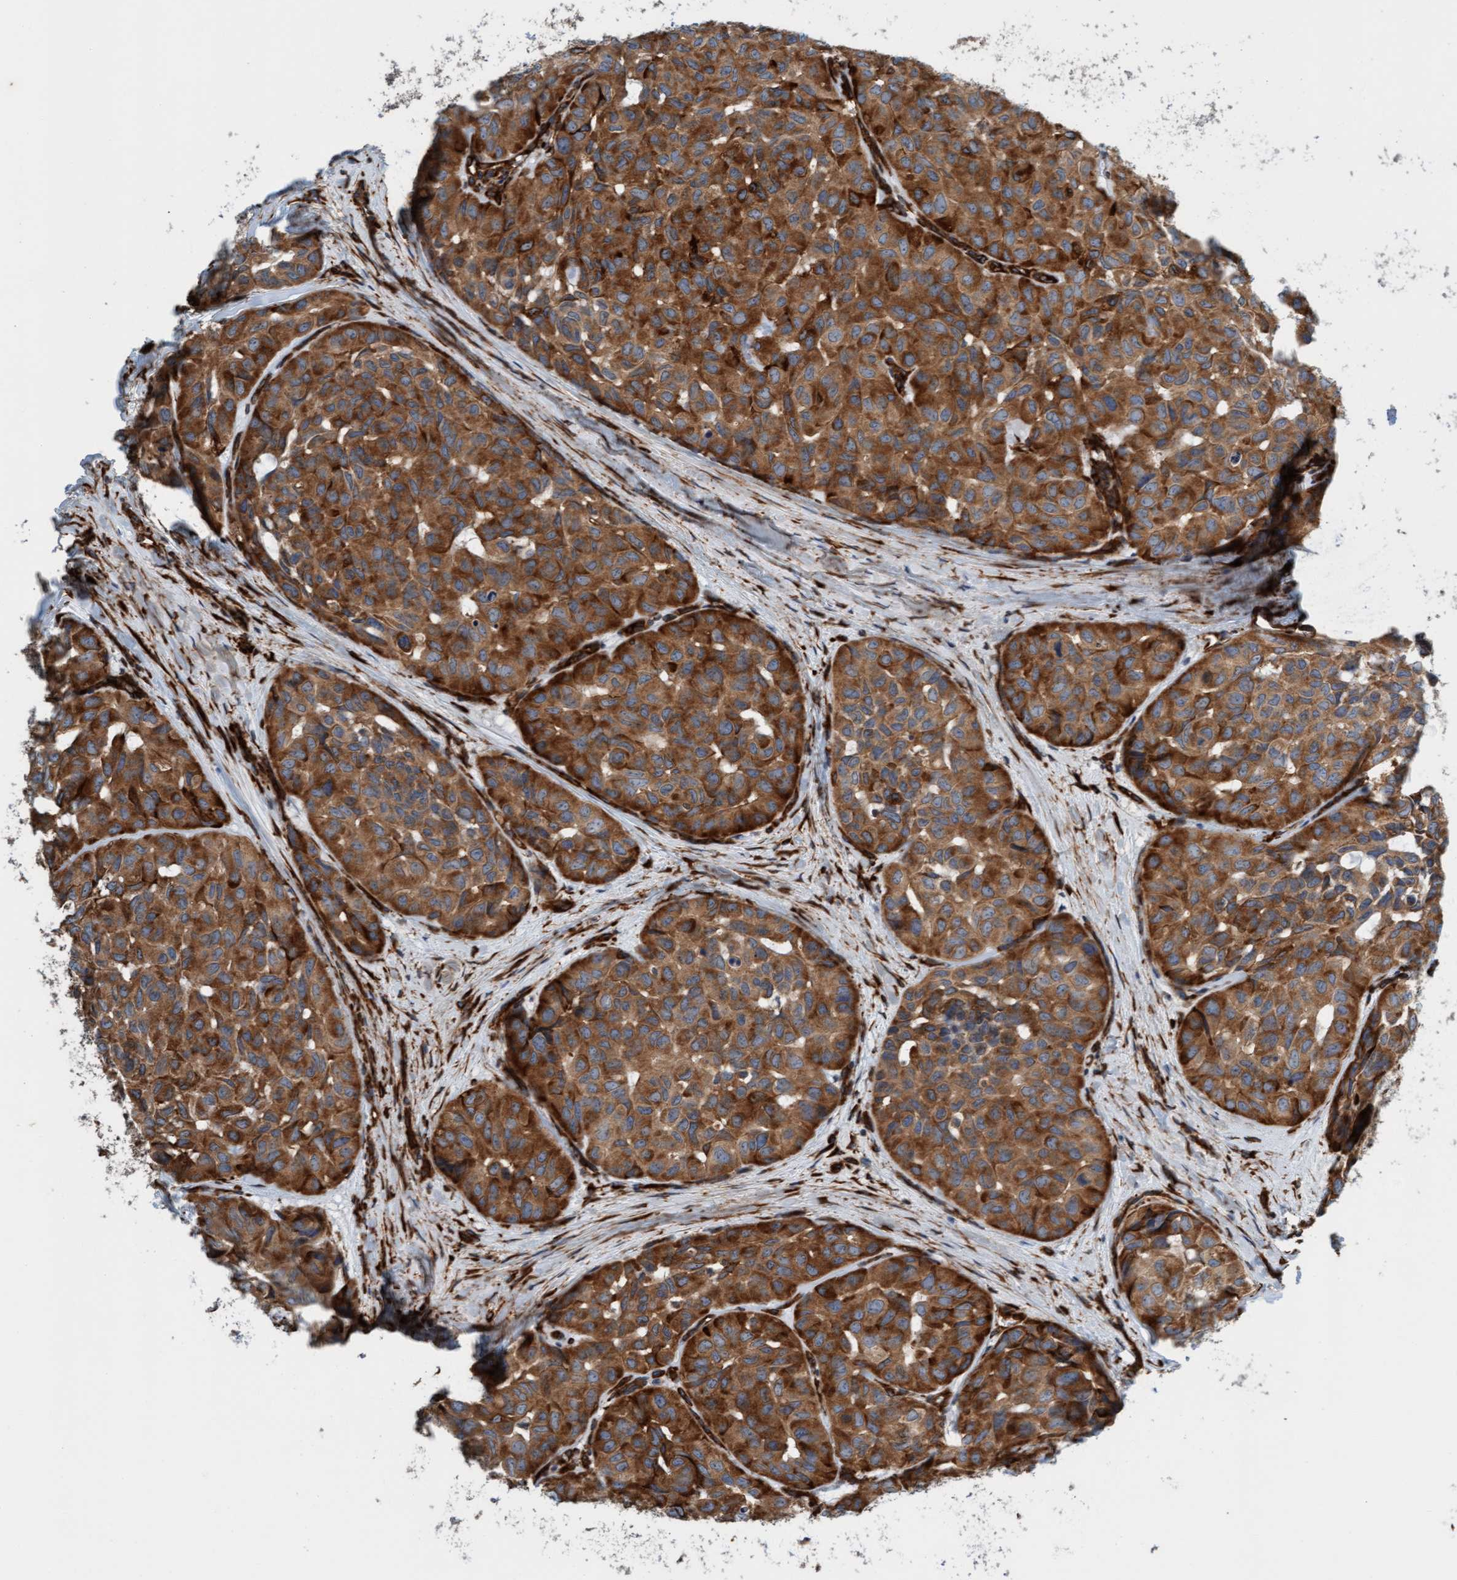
{"staining": {"intensity": "moderate", "quantity": ">75%", "location": "cytoplasmic/membranous"}, "tissue": "head and neck cancer", "cell_type": "Tumor cells", "image_type": "cancer", "snomed": [{"axis": "morphology", "description": "Adenocarcinoma, NOS"}, {"axis": "topography", "description": "Salivary gland, NOS"}, {"axis": "topography", "description": "Head-Neck"}], "caption": "Protein expression analysis of adenocarcinoma (head and neck) reveals moderate cytoplasmic/membranous expression in about >75% of tumor cells. (brown staining indicates protein expression, while blue staining denotes nuclei).", "gene": "FMNL3", "patient": {"sex": "female", "age": 76}}